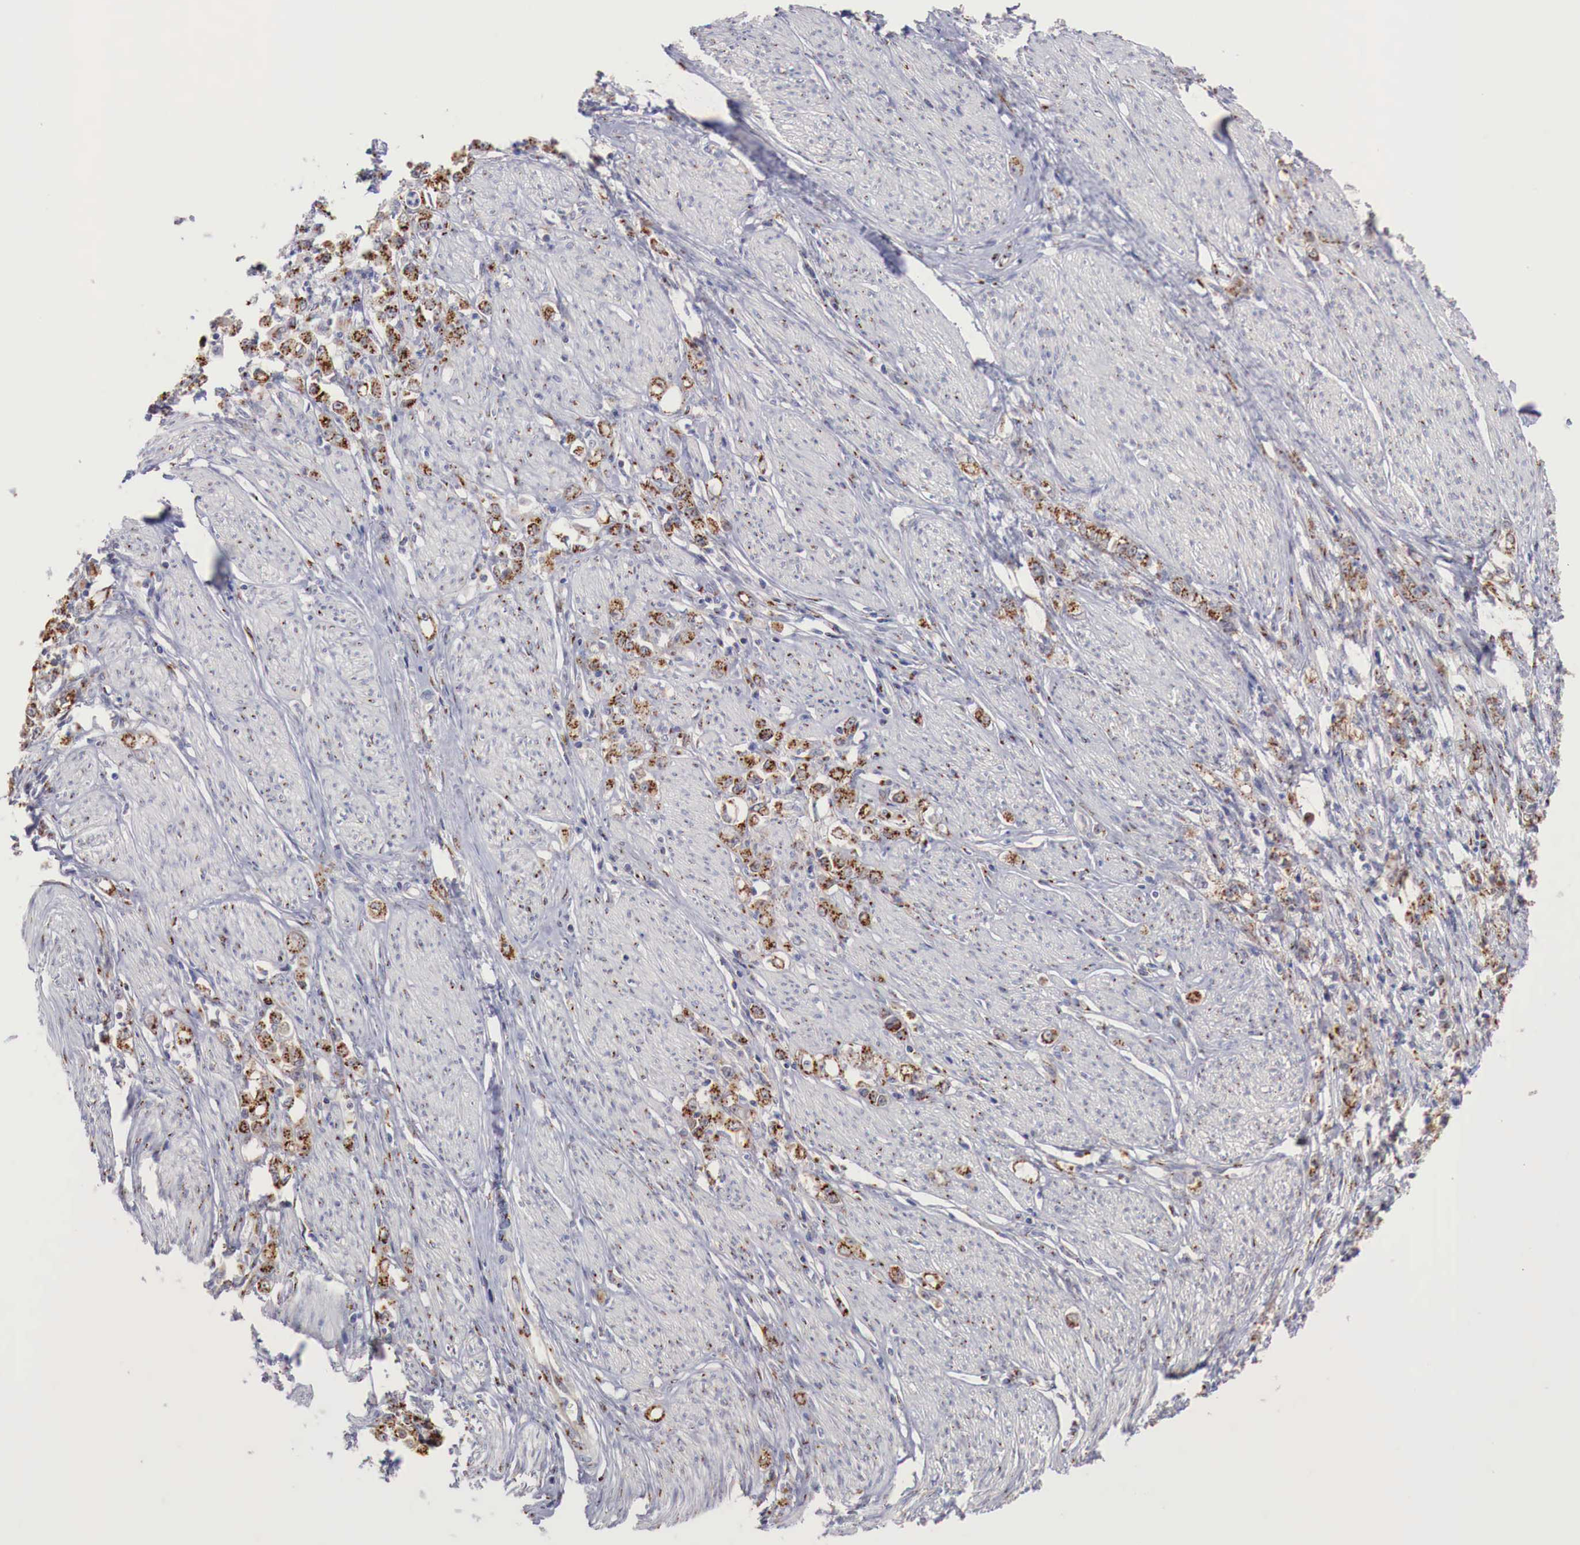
{"staining": {"intensity": "moderate", "quantity": ">75%", "location": "cytoplasmic/membranous"}, "tissue": "stomach cancer", "cell_type": "Tumor cells", "image_type": "cancer", "snomed": [{"axis": "morphology", "description": "Adenocarcinoma, NOS"}, {"axis": "topography", "description": "Stomach"}], "caption": "IHC histopathology image of neoplastic tissue: stomach cancer stained using immunohistochemistry (IHC) demonstrates medium levels of moderate protein expression localized specifically in the cytoplasmic/membranous of tumor cells, appearing as a cytoplasmic/membranous brown color.", "gene": "SYAP1", "patient": {"sex": "male", "age": 72}}